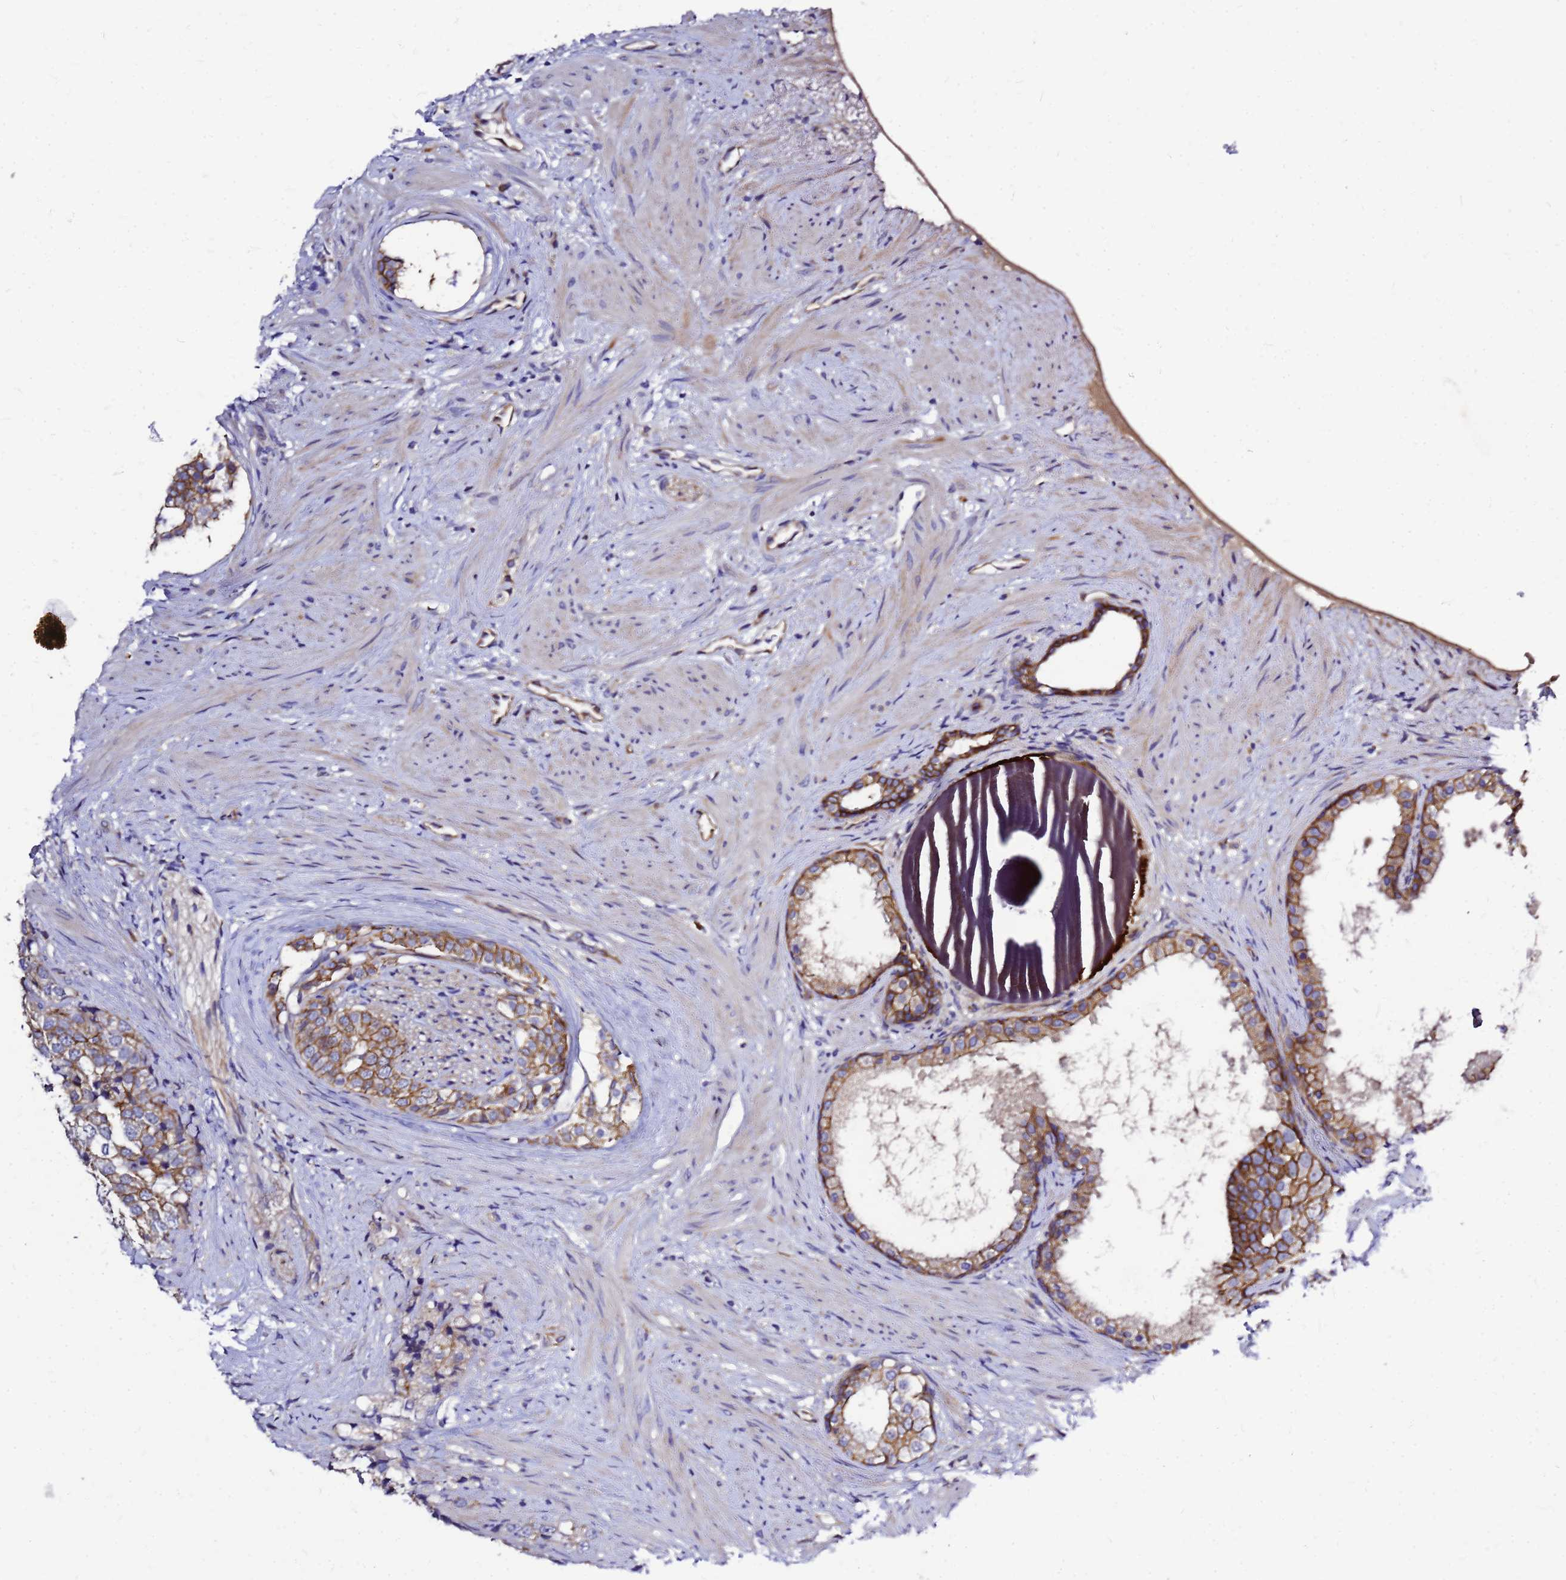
{"staining": {"intensity": "moderate", "quantity": "25%-75%", "location": "cytoplasmic/membranous"}, "tissue": "prostate cancer", "cell_type": "Tumor cells", "image_type": "cancer", "snomed": [{"axis": "morphology", "description": "Adenocarcinoma, High grade"}, {"axis": "topography", "description": "Prostate"}], "caption": "IHC image of neoplastic tissue: prostate cancer (high-grade adenocarcinoma) stained using immunohistochemistry shows medium levels of moderate protein expression localized specifically in the cytoplasmic/membranous of tumor cells, appearing as a cytoplasmic/membranous brown color.", "gene": "FBXW5", "patient": {"sex": "male", "age": 49}}